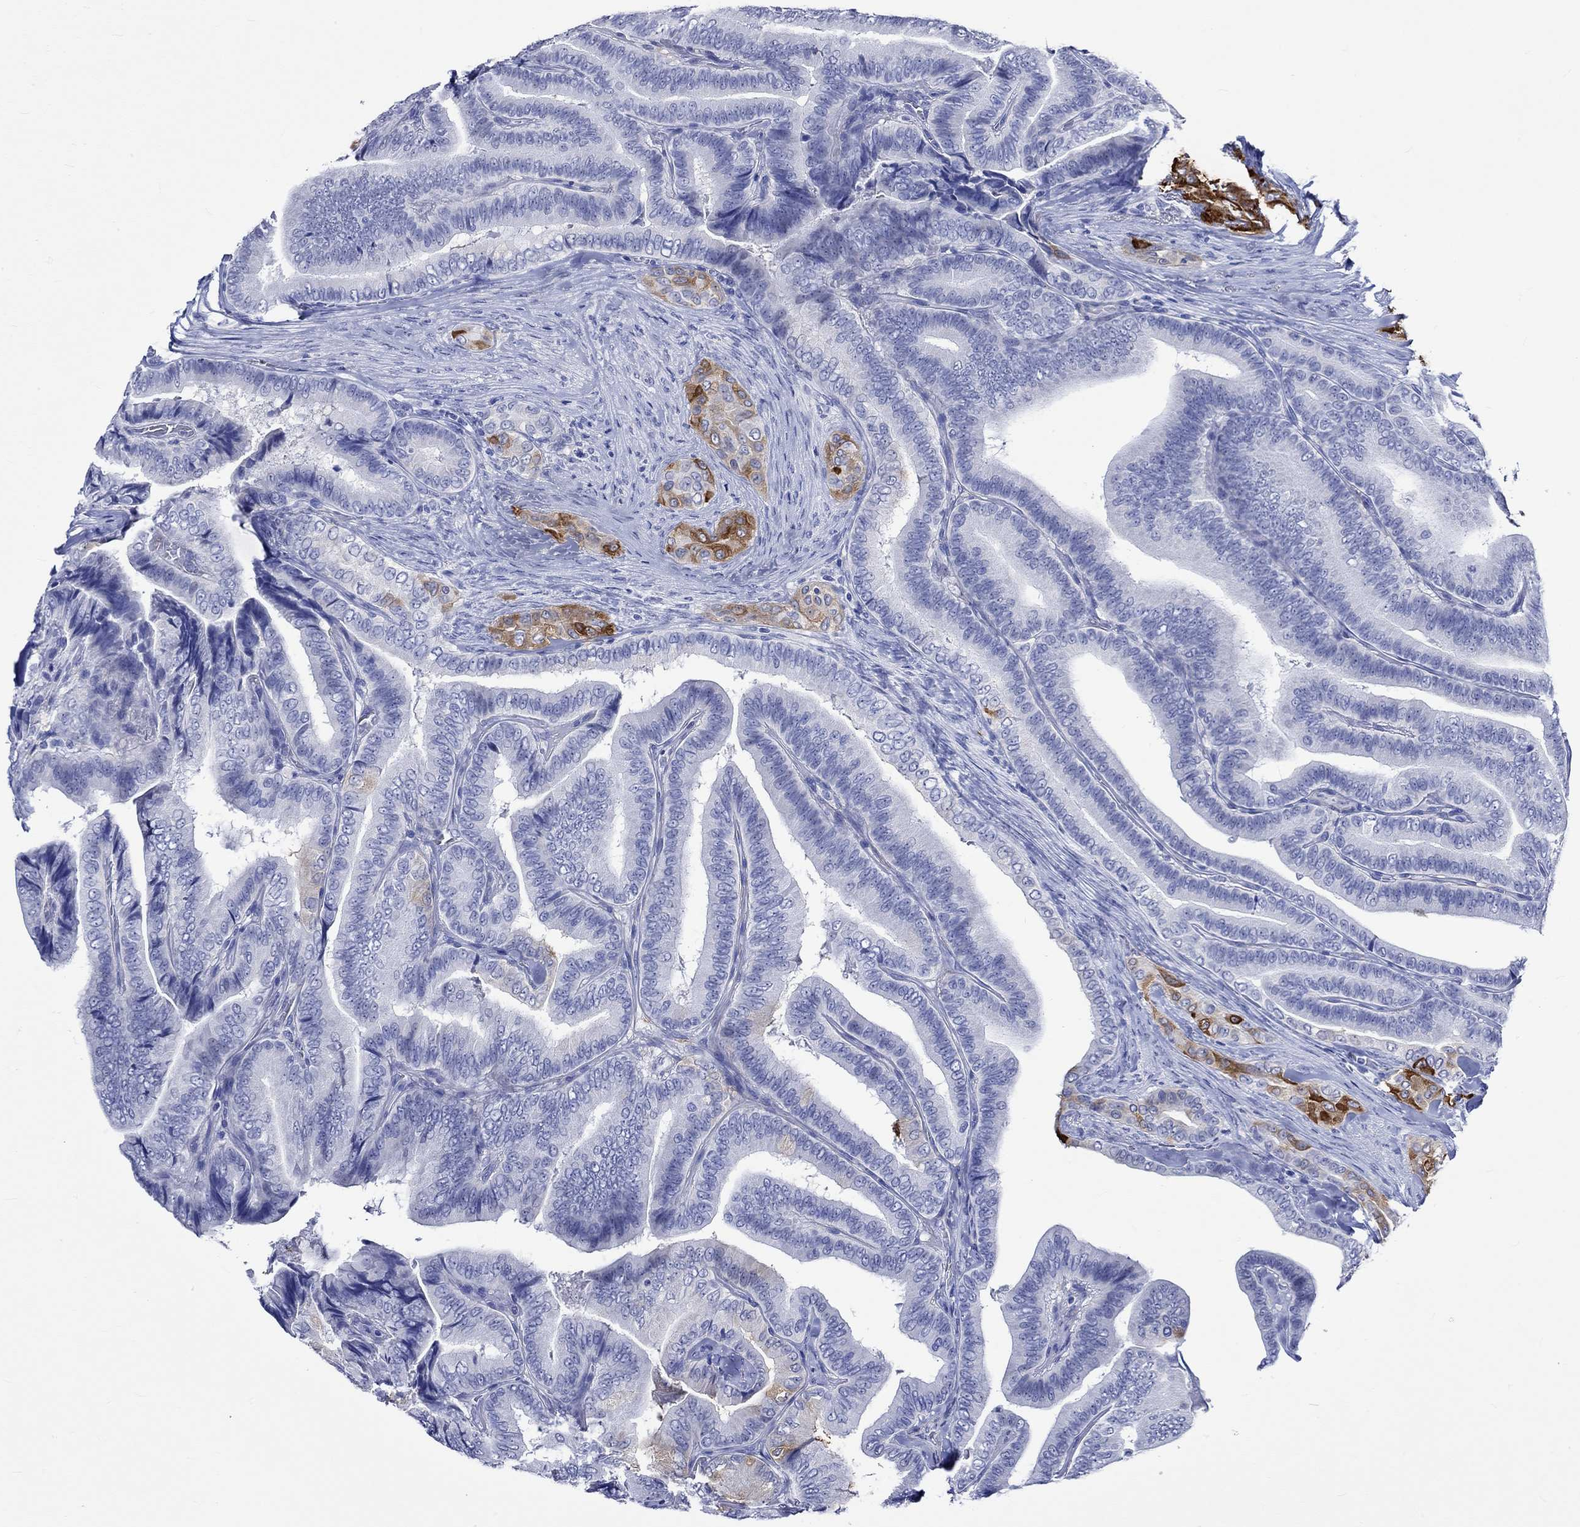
{"staining": {"intensity": "negative", "quantity": "none", "location": "none"}, "tissue": "thyroid cancer", "cell_type": "Tumor cells", "image_type": "cancer", "snomed": [{"axis": "morphology", "description": "Papillary adenocarcinoma, NOS"}, {"axis": "topography", "description": "Thyroid gland"}], "caption": "The photomicrograph exhibits no staining of tumor cells in papillary adenocarcinoma (thyroid). (DAB immunohistochemistry with hematoxylin counter stain).", "gene": "CRYAB", "patient": {"sex": "male", "age": 61}}